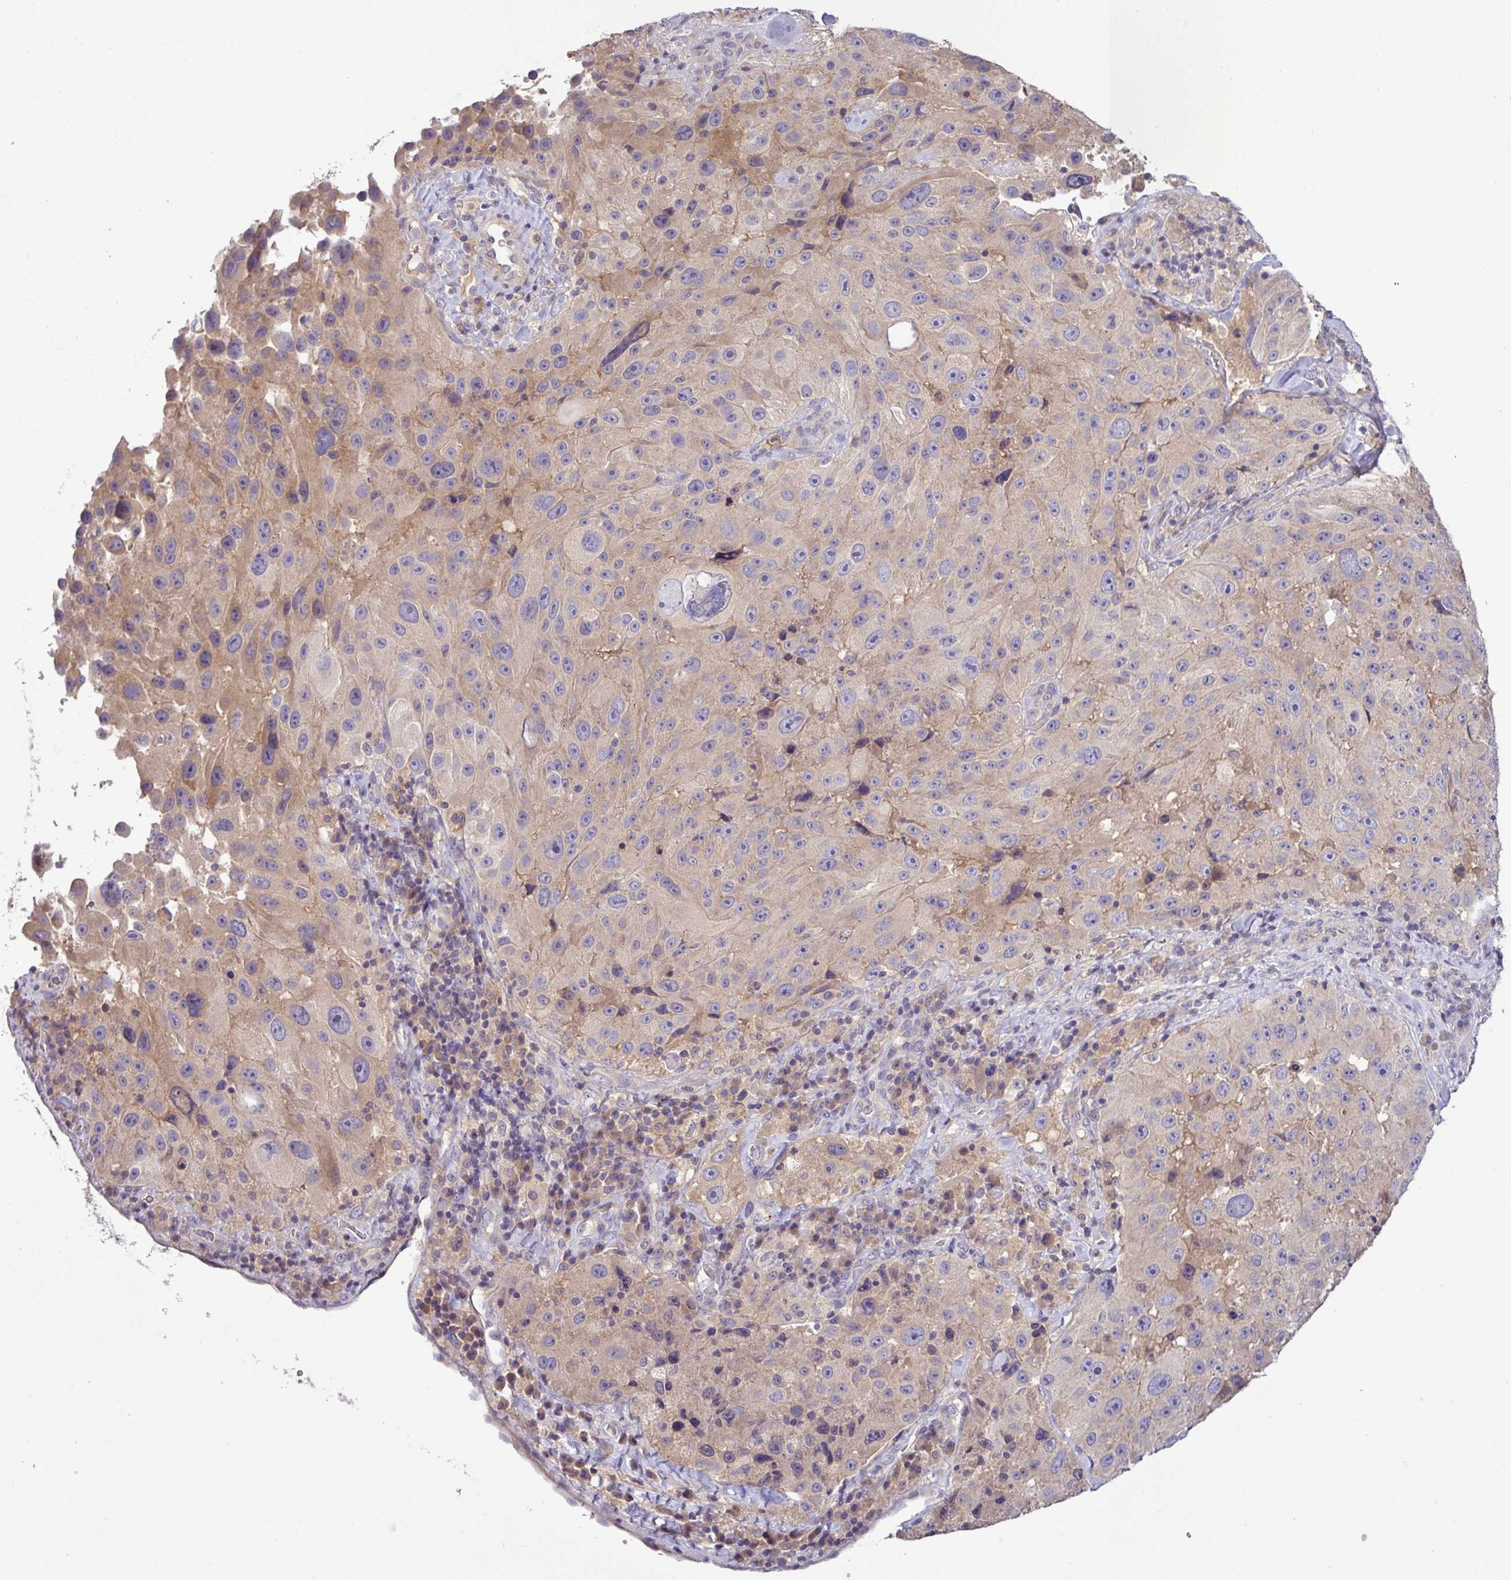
{"staining": {"intensity": "weak", "quantity": "25%-75%", "location": "cytoplasmic/membranous"}, "tissue": "melanoma", "cell_type": "Tumor cells", "image_type": "cancer", "snomed": [{"axis": "morphology", "description": "Malignant melanoma, Metastatic site"}, {"axis": "topography", "description": "Lymph node"}], "caption": "Protein analysis of melanoma tissue demonstrates weak cytoplasmic/membranous expression in about 25%-75% of tumor cells. The protein of interest is shown in brown color, while the nuclei are stained blue.", "gene": "TMEM62", "patient": {"sex": "male", "age": 62}}